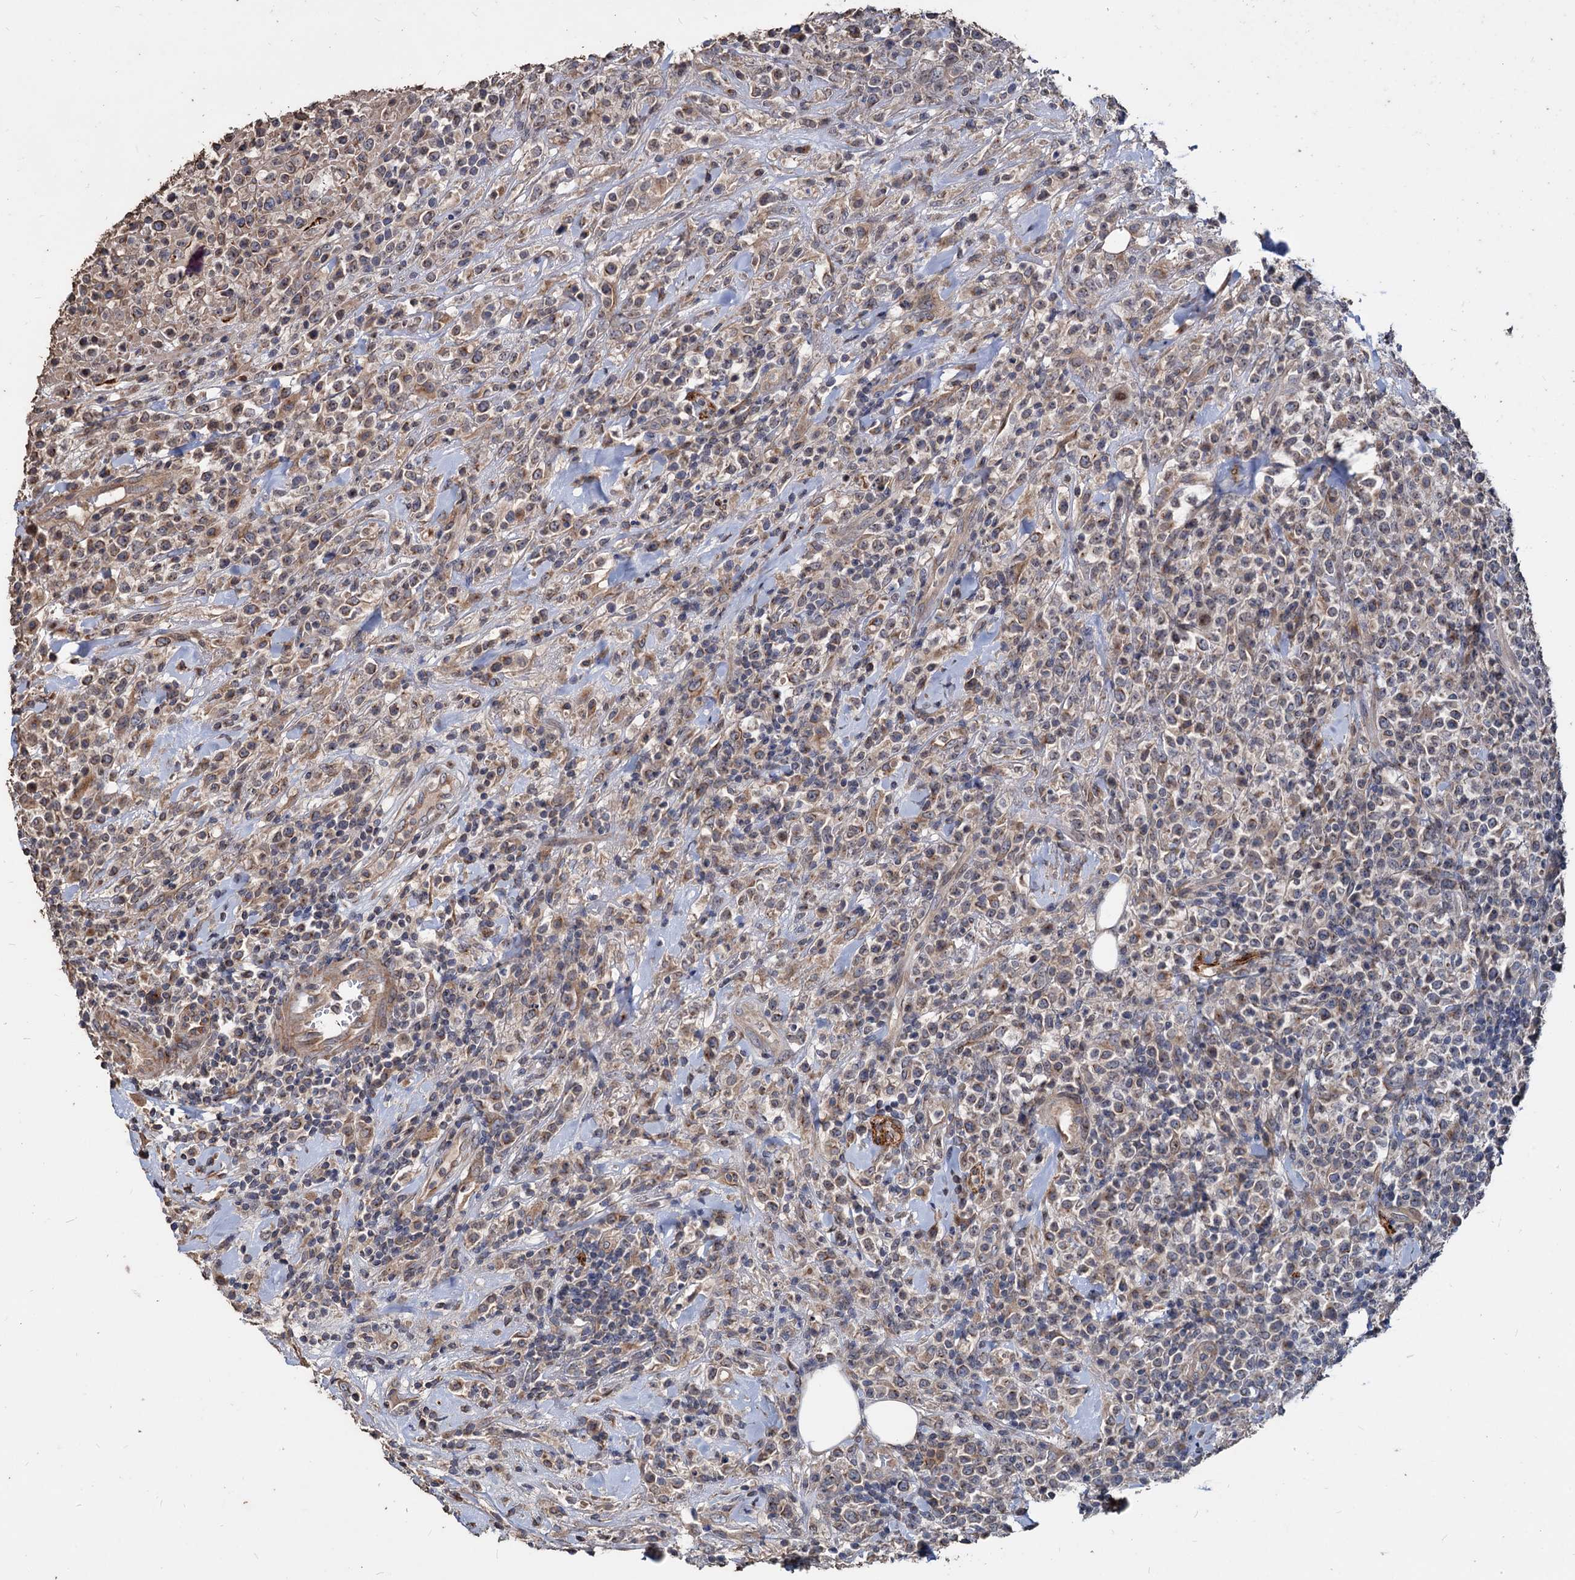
{"staining": {"intensity": "weak", "quantity": "<25%", "location": "cytoplasmic/membranous"}, "tissue": "lymphoma", "cell_type": "Tumor cells", "image_type": "cancer", "snomed": [{"axis": "morphology", "description": "Malignant lymphoma, non-Hodgkin's type, High grade"}, {"axis": "topography", "description": "Colon"}], "caption": "Immunohistochemical staining of malignant lymphoma, non-Hodgkin's type (high-grade) demonstrates no significant positivity in tumor cells.", "gene": "DEPDC4", "patient": {"sex": "female", "age": 53}}